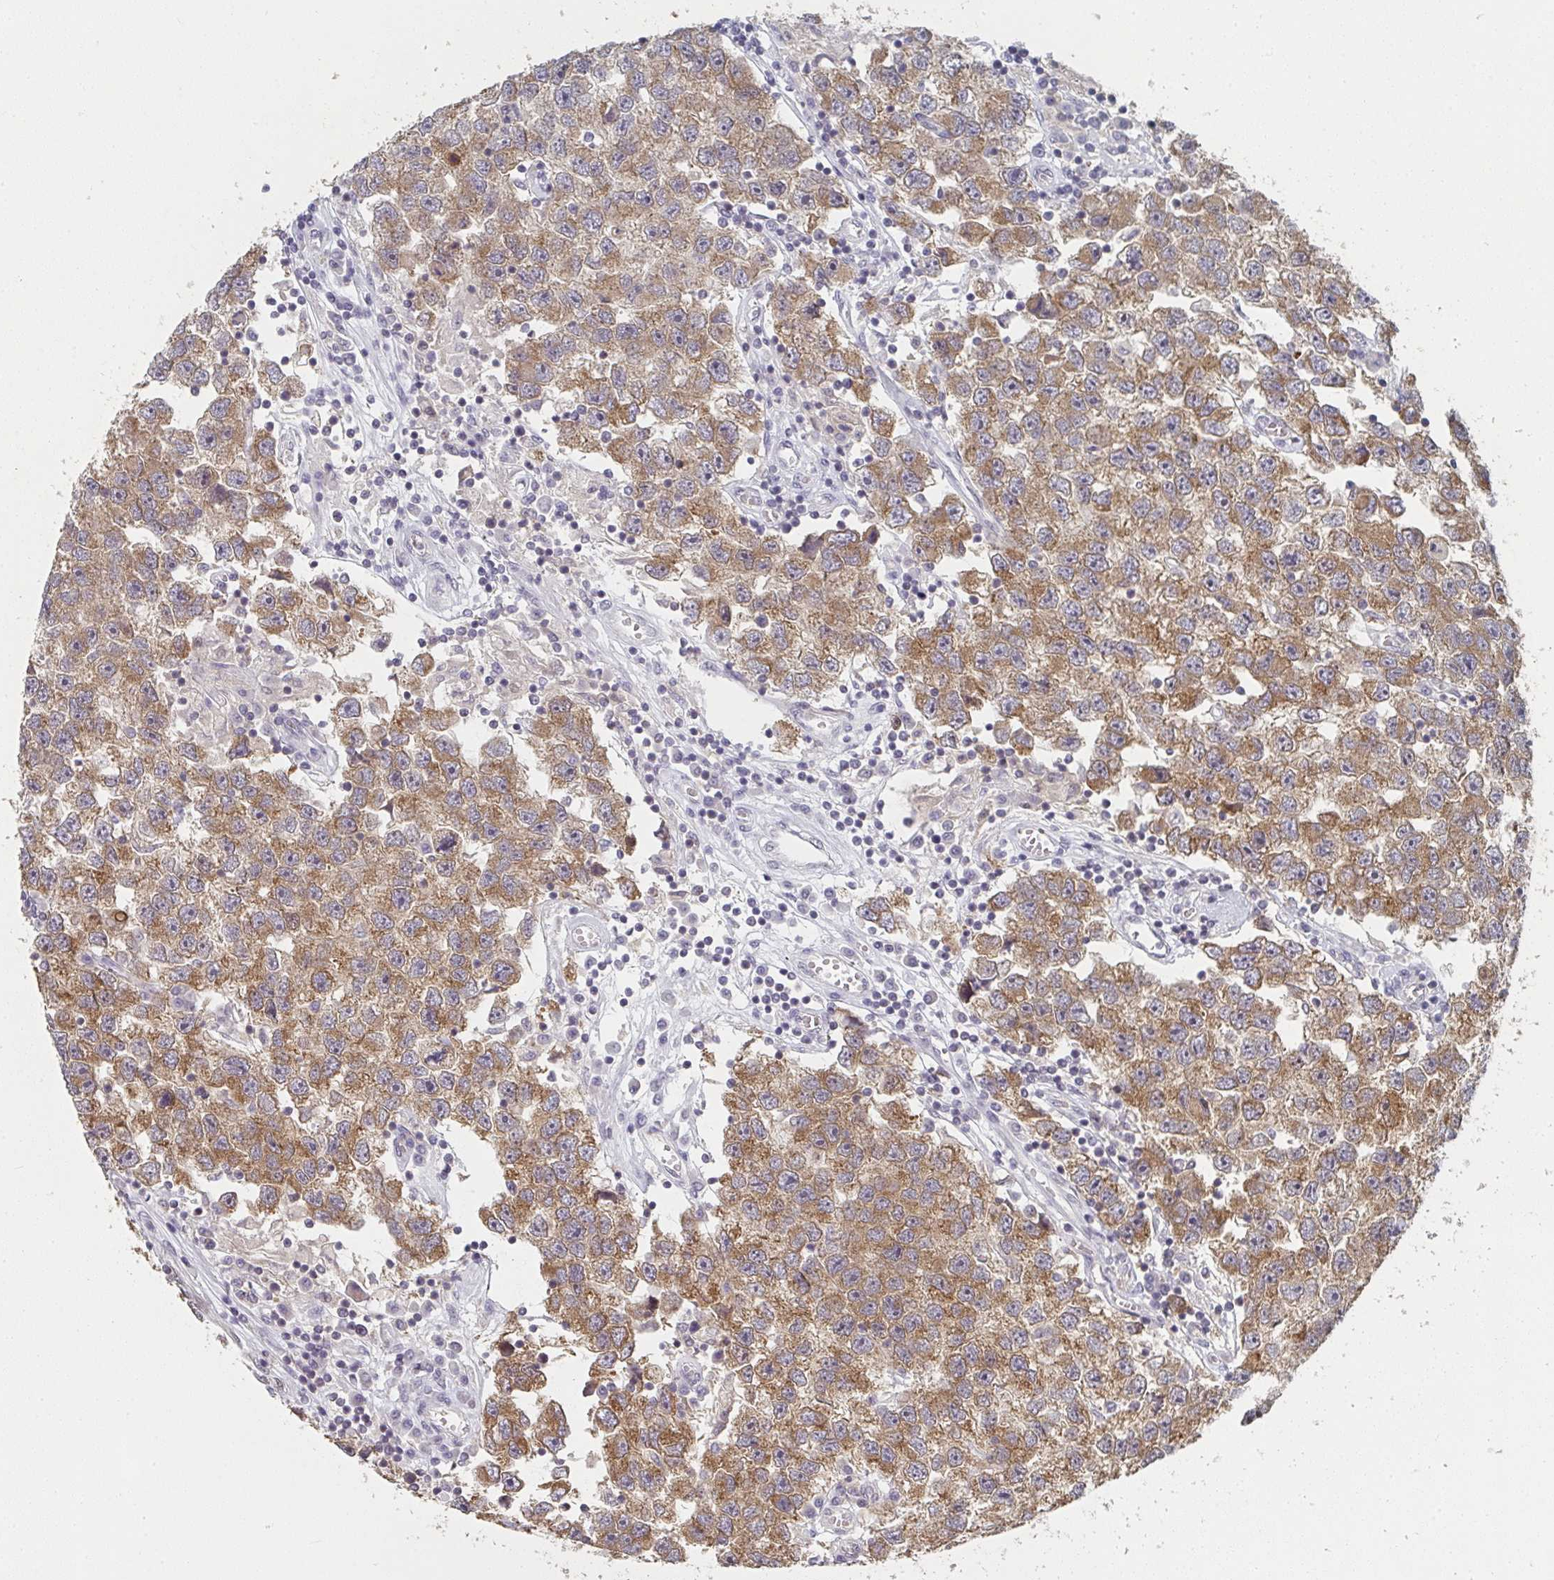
{"staining": {"intensity": "moderate", "quantity": ">75%", "location": "cytoplasmic/membranous"}, "tissue": "testis cancer", "cell_type": "Tumor cells", "image_type": "cancer", "snomed": [{"axis": "morphology", "description": "Seminoma, NOS"}, {"axis": "topography", "description": "Testis"}], "caption": "IHC photomicrograph of neoplastic tissue: human testis cancer (seminoma) stained using immunohistochemistry (IHC) shows medium levels of moderate protein expression localized specifically in the cytoplasmic/membranous of tumor cells, appearing as a cytoplasmic/membranous brown color.", "gene": "RANGRF", "patient": {"sex": "male", "age": 26}}